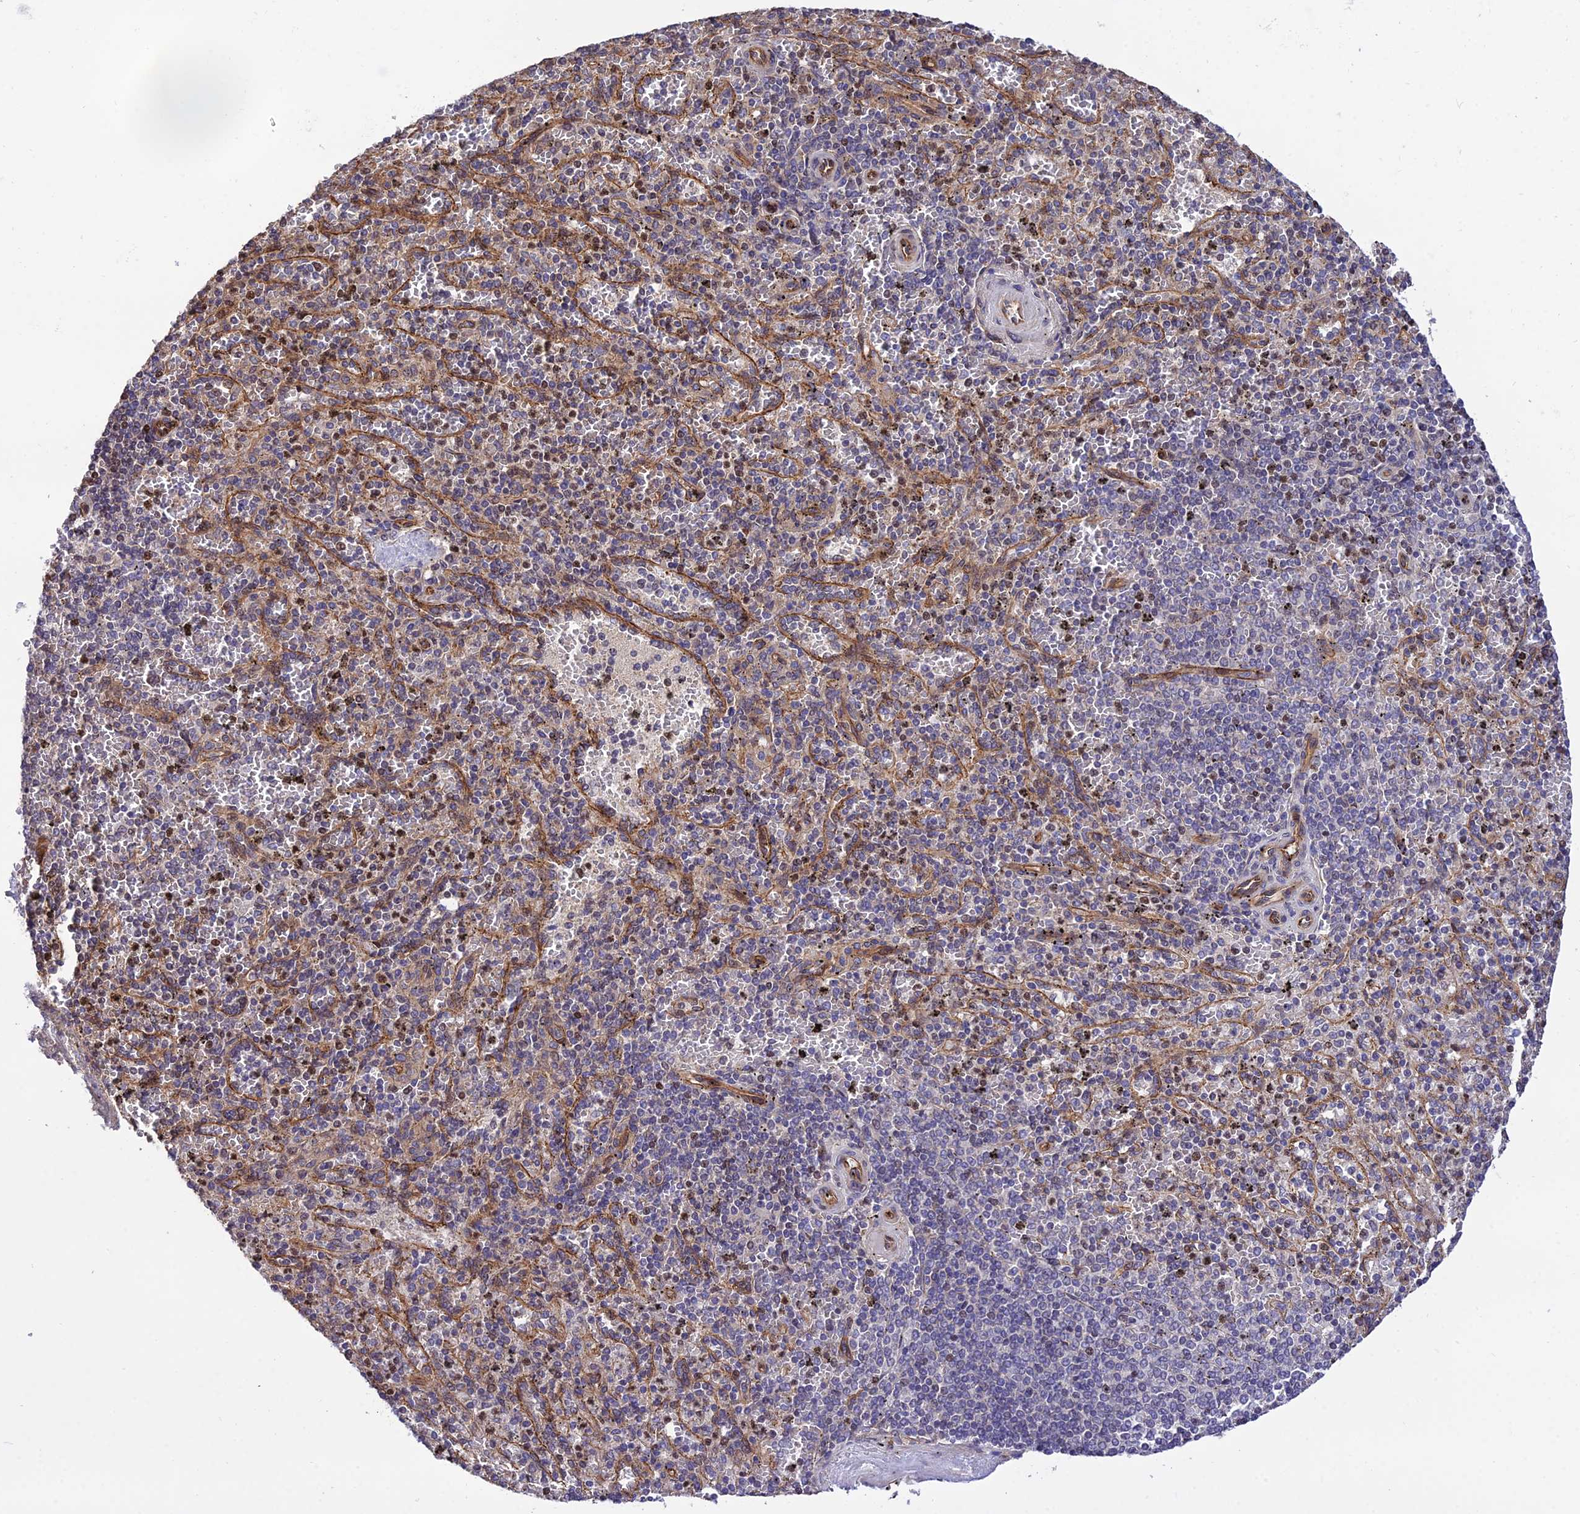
{"staining": {"intensity": "moderate", "quantity": "<25%", "location": "cytoplasmic/membranous,nuclear"}, "tissue": "spleen", "cell_type": "Cells in red pulp", "image_type": "normal", "snomed": [{"axis": "morphology", "description": "Normal tissue, NOS"}, {"axis": "topography", "description": "Spleen"}], "caption": "This histopathology image exhibits IHC staining of benign human spleen, with low moderate cytoplasmic/membranous,nuclear positivity in approximately <25% of cells in red pulp.", "gene": "SMG6", "patient": {"sex": "male", "age": 82}}